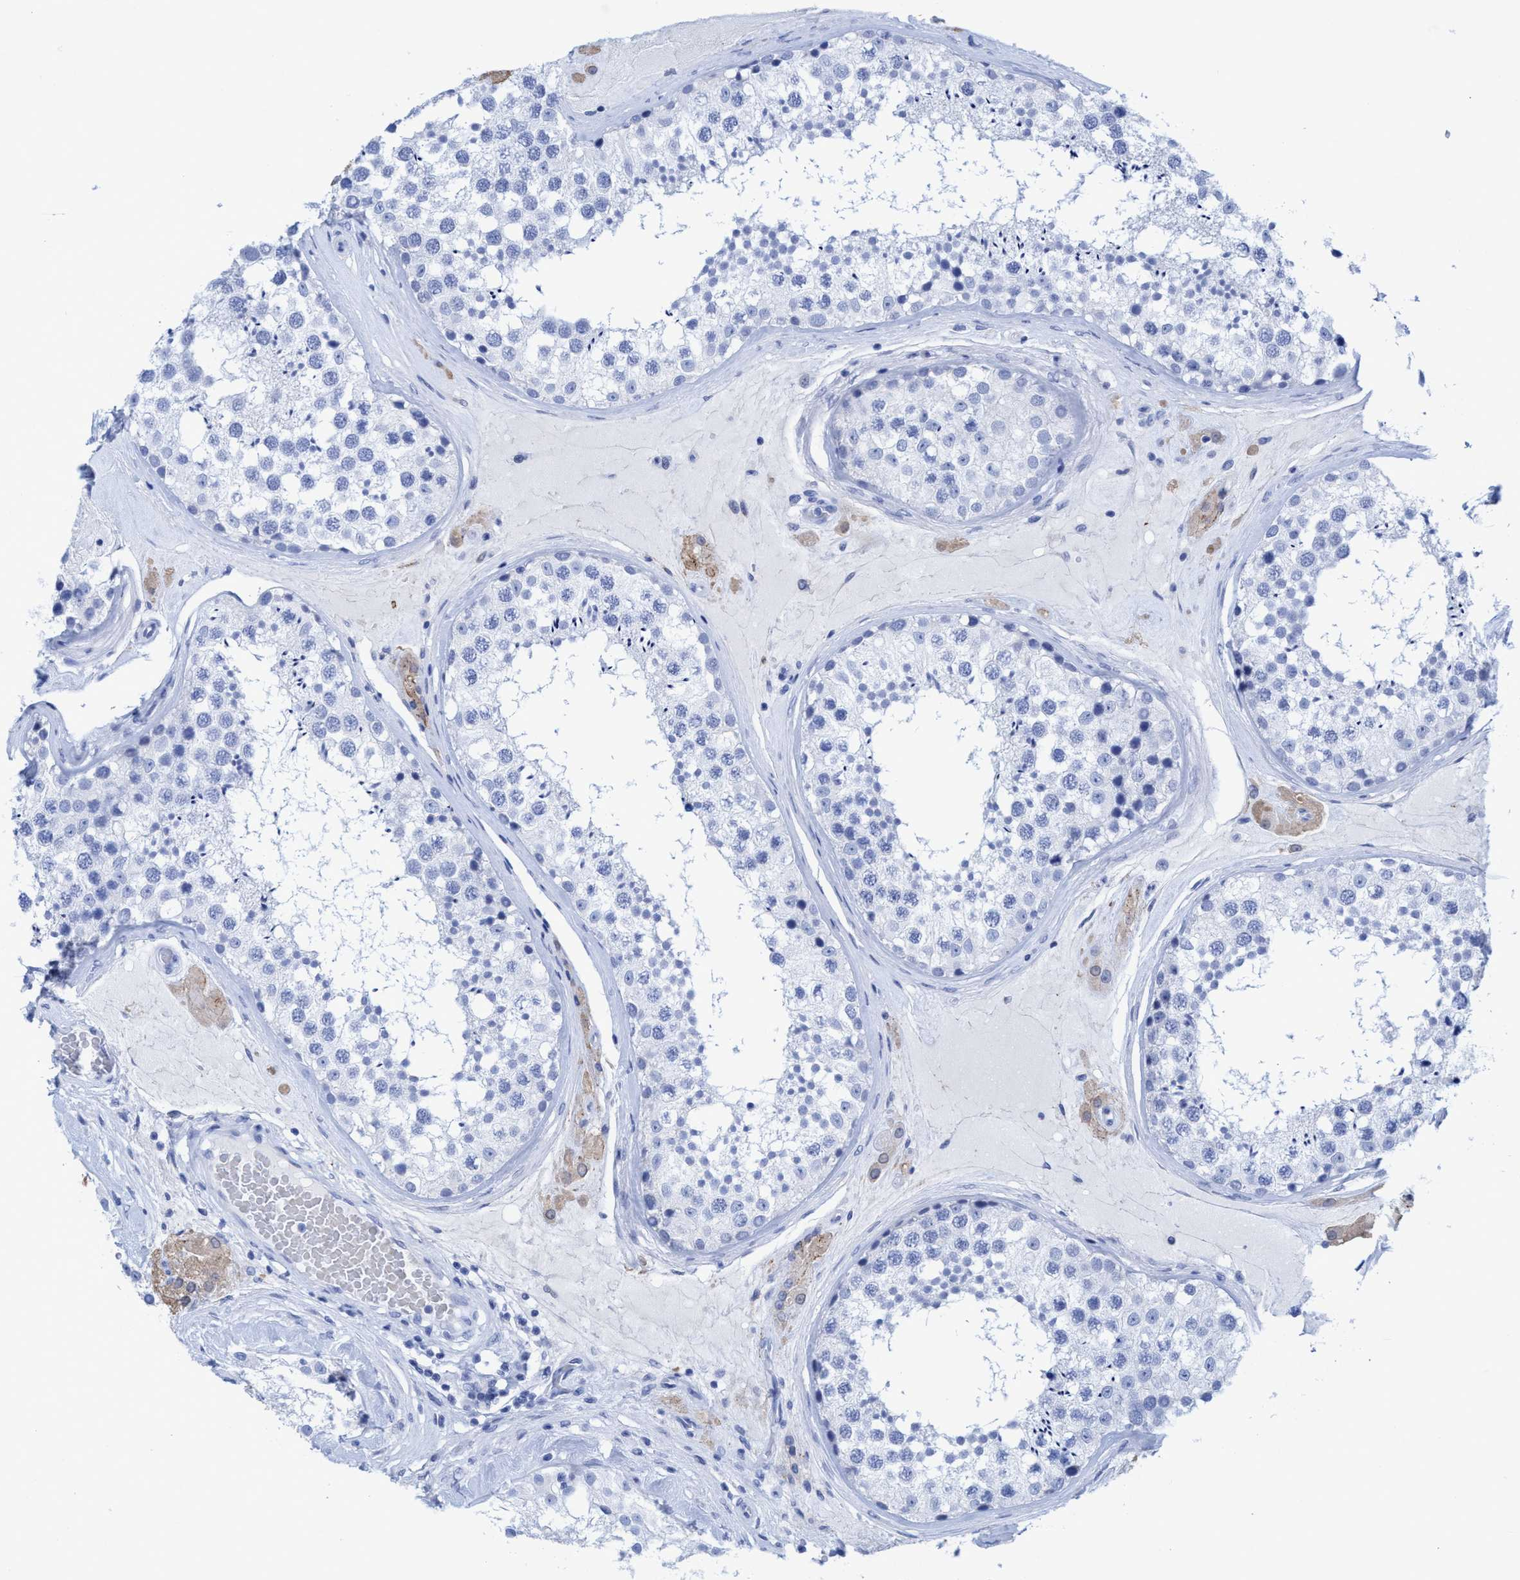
{"staining": {"intensity": "negative", "quantity": "none", "location": "none"}, "tissue": "testis", "cell_type": "Cells in seminiferous ducts", "image_type": "normal", "snomed": [{"axis": "morphology", "description": "Normal tissue, NOS"}, {"axis": "topography", "description": "Testis"}], "caption": "DAB (3,3'-diaminobenzidine) immunohistochemical staining of benign testis shows no significant staining in cells in seminiferous ducts.", "gene": "PLPPR1", "patient": {"sex": "male", "age": 46}}